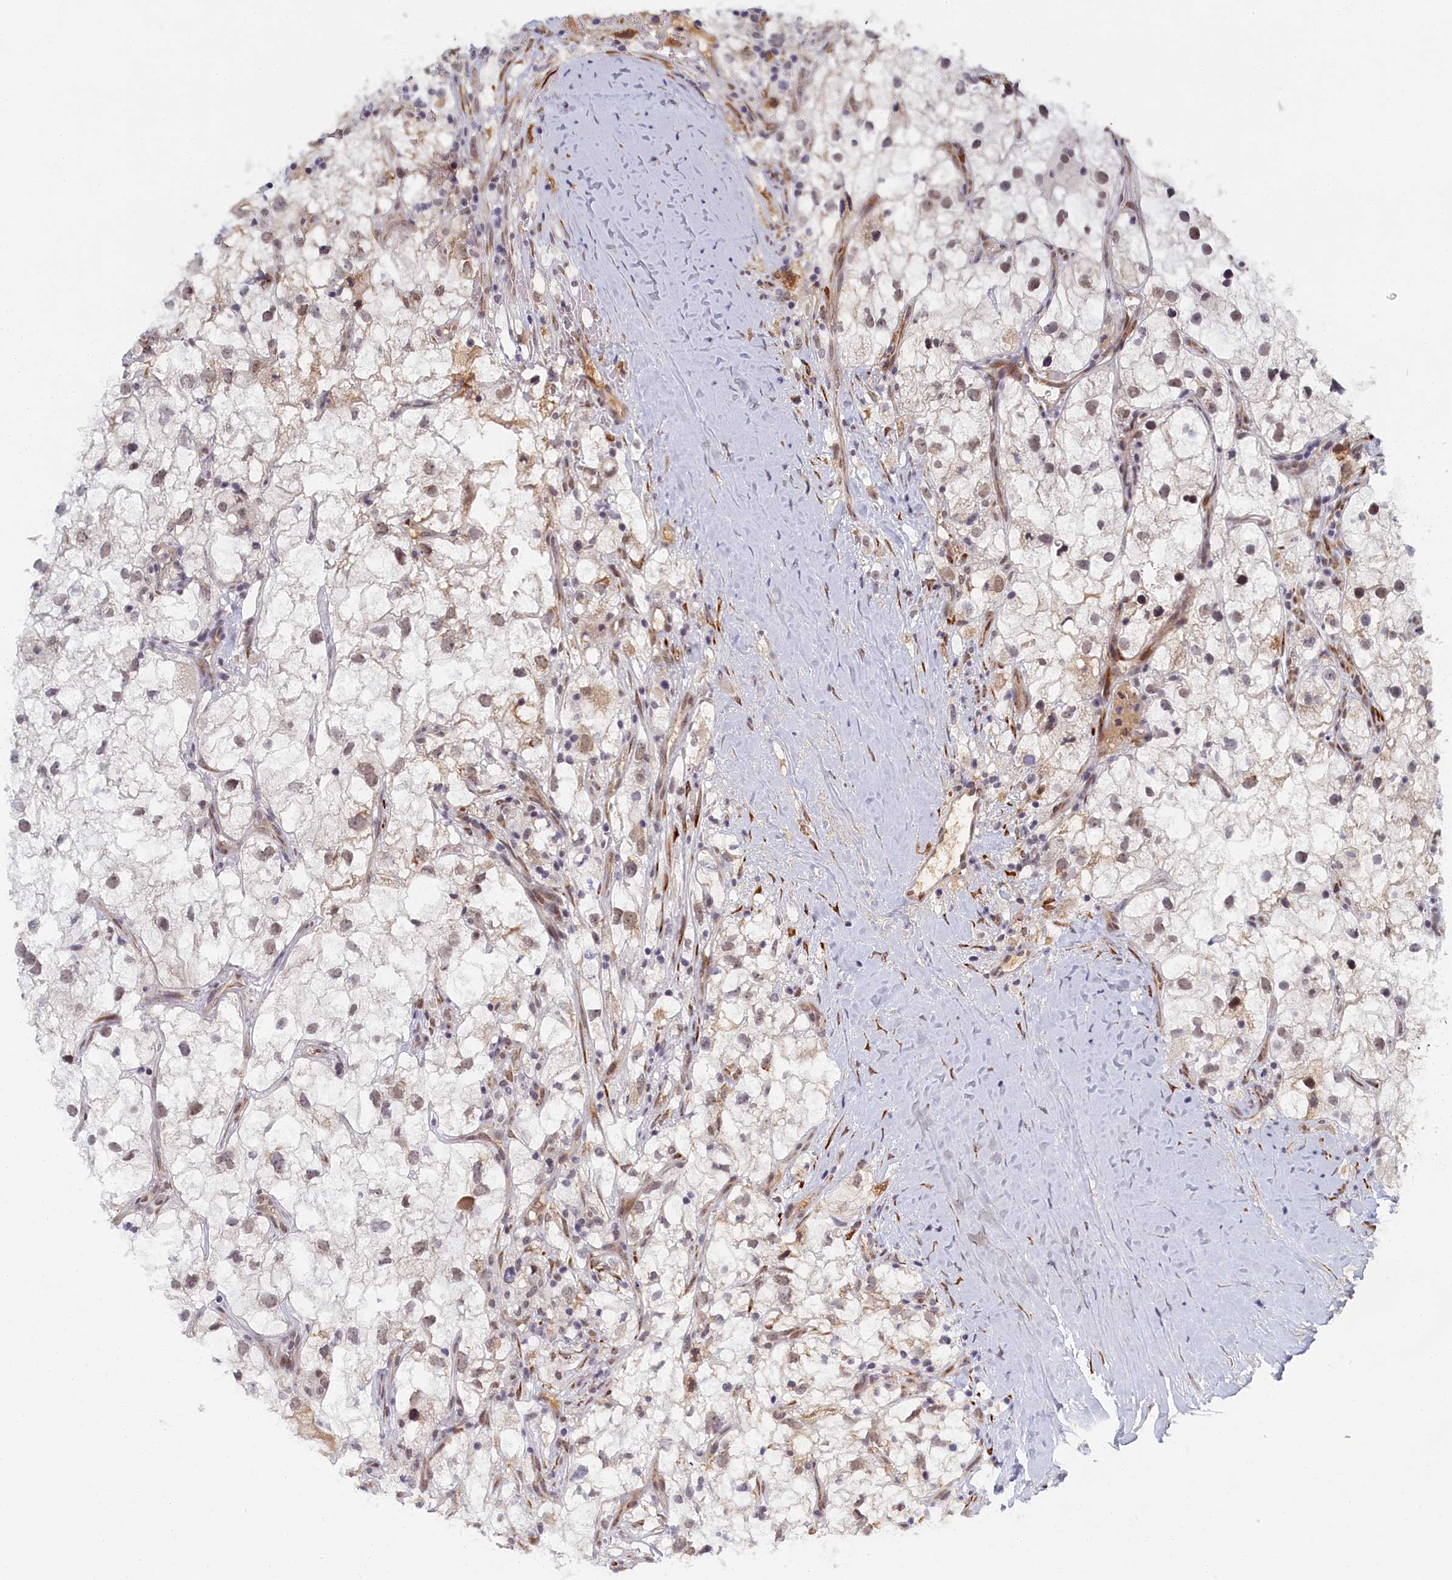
{"staining": {"intensity": "weak", "quantity": "25%-75%", "location": "nuclear"}, "tissue": "renal cancer", "cell_type": "Tumor cells", "image_type": "cancer", "snomed": [{"axis": "morphology", "description": "Adenocarcinoma, NOS"}, {"axis": "topography", "description": "Kidney"}], "caption": "A brown stain labels weak nuclear expression of a protein in human renal cancer (adenocarcinoma) tumor cells. (Brightfield microscopy of DAB IHC at high magnification).", "gene": "DNAJC17", "patient": {"sex": "male", "age": 59}}